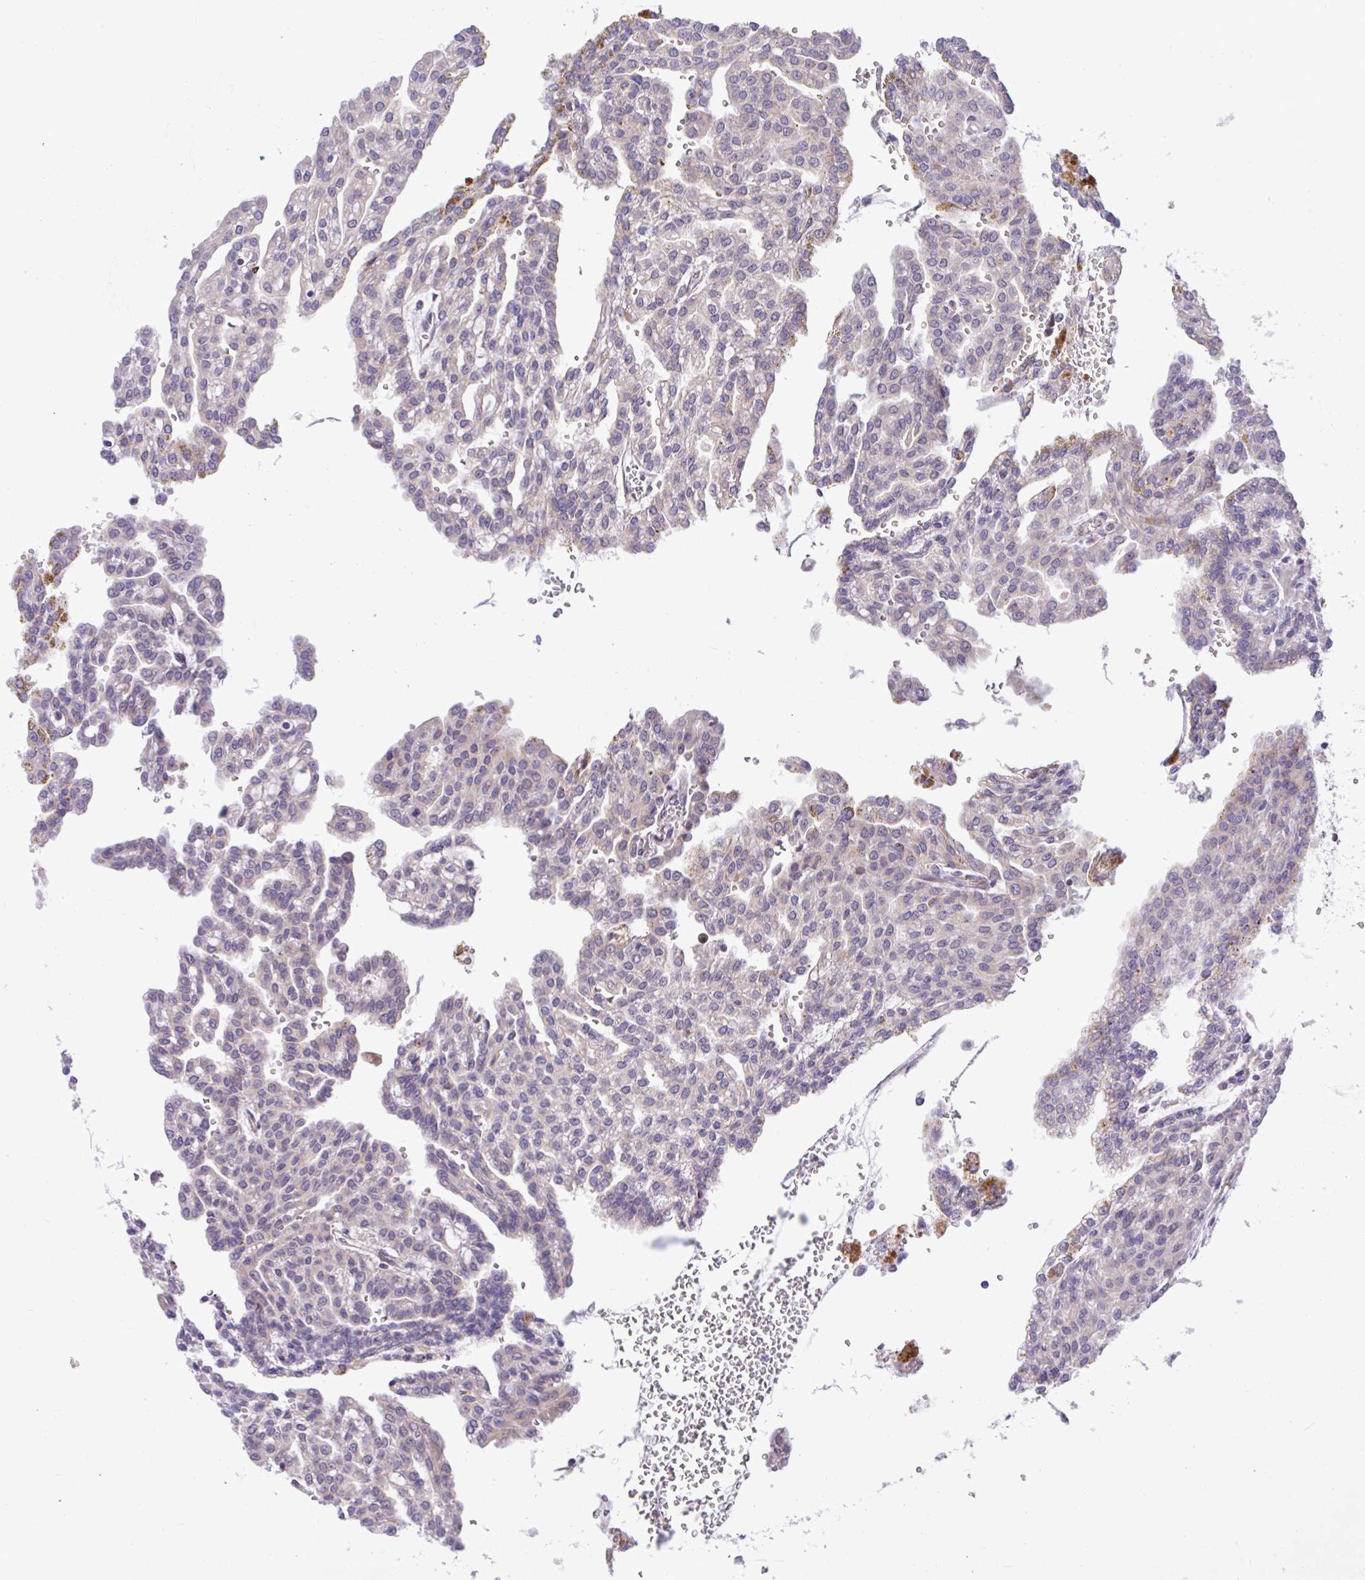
{"staining": {"intensity": "negative", "quantity": "none", "location": "none"}, "tissue": "renal cancer", "cell_type": "Tumor cells", "image_type": "cancer", "snomed": [{"axis": "morphology", "description": "Adenocarcinoma, NOS"}, {"axis": "topography", "description": "Kidney"}], "caption": "The immunohistochemistry micrograph has no significant staining in tumor cells of renal cancer (adenocarcinoma) tissue.", "gene": "CHIA", "patient": {"sex": "male", "age": 63}}